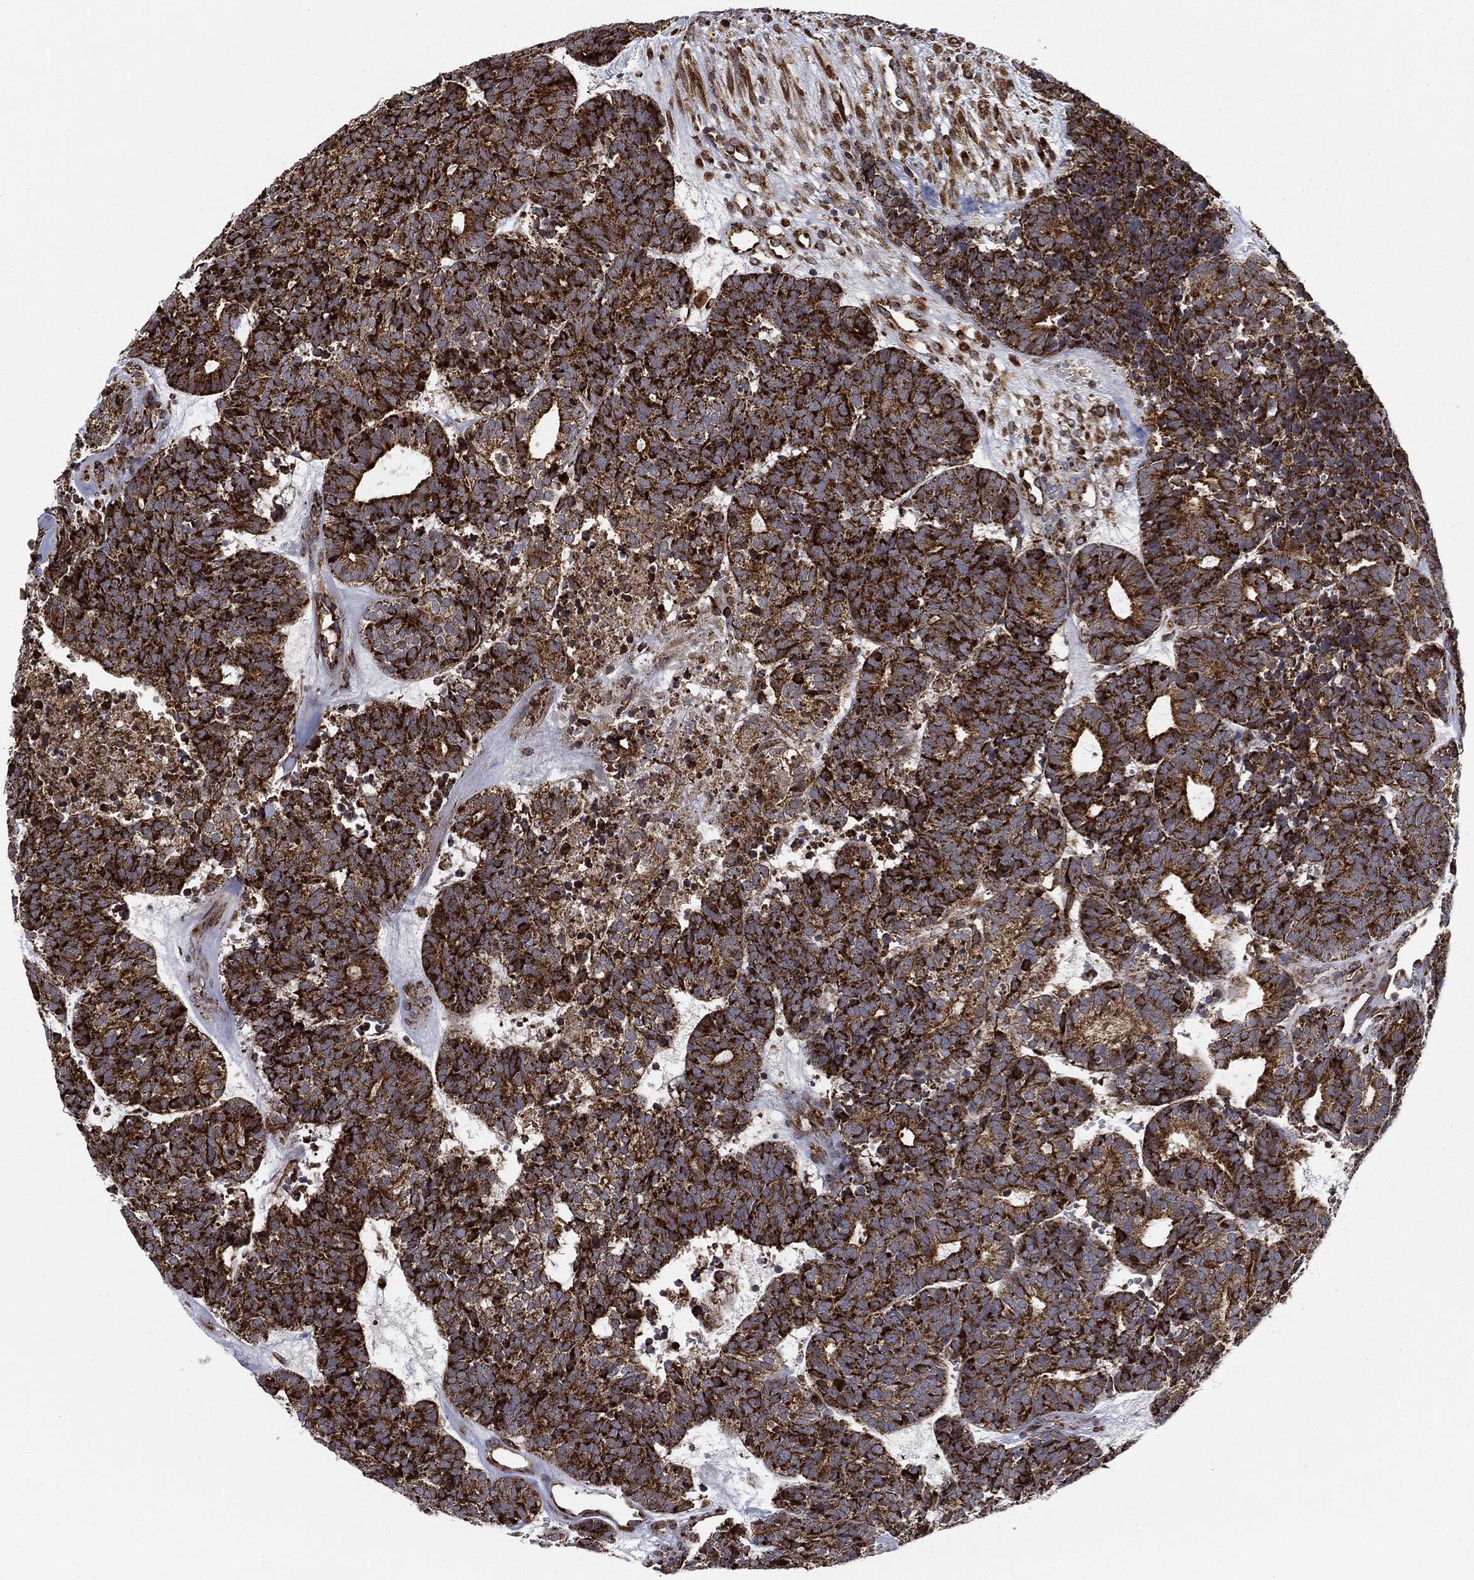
{"staining": {"intensity": "strong", "quantity": ">75%", "location": "cytoplasmic/membranous"}, "tissue": "head and neck cancer", "cell_type": "Tumor cells", "image_type": "cancer", "snomed": [{"axis": "morphology", "description": "Adenocarcinoma, NOS"}, {"axis": "topography", "description": "Head-Neck"}], "caption": "The image demonstrates staining of adenocarcinoma (head and neck), revealing strong cytoplasmic/membranous protein staining (brown color) within tumor cells. Ihc stains the protein of interest in brown and the nuclei are stained blue.", "gene": "CYLD", "patient": {"sex": "female", "age": 81}}